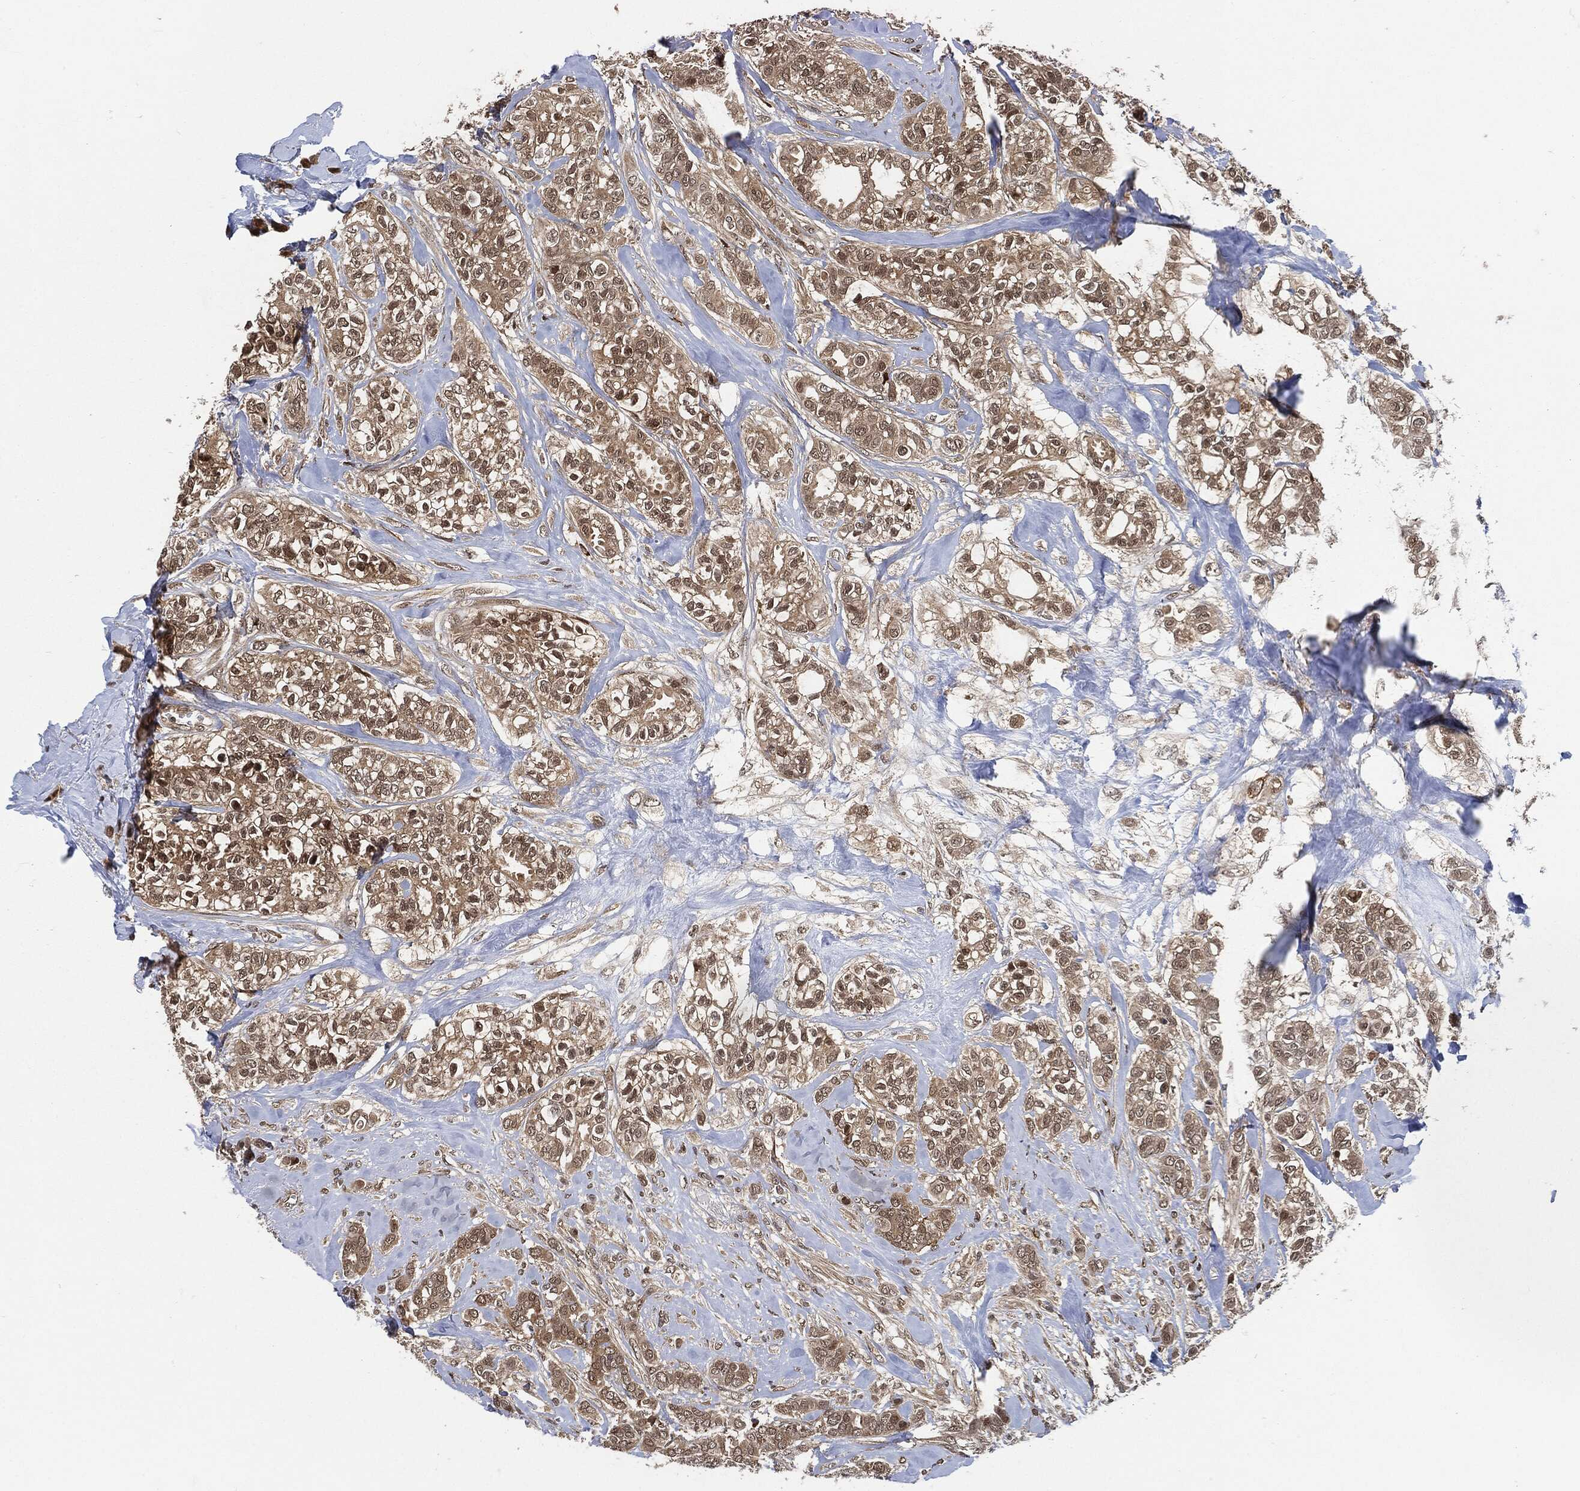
{"staining": {"intensity": "weak", "quantity": ">75%", "location": "cytoplasmic/membranous"}, "tissue": "breast cancer", "cell_type": "Tumor cells", "image_type": "cancer", "snomed": [{"axis": "morphology", "description": "Duct carcinoma"}, {"axis": "topography", "description": "Breast"}], "caption": "Immunohistochemical staining of breast cancer exhibits low levels of weak cytoplasmic/membranous staining in about >75% of tumor cells.", "gene": "CUTA", "patient": {"sex": "female", "age": 71}}